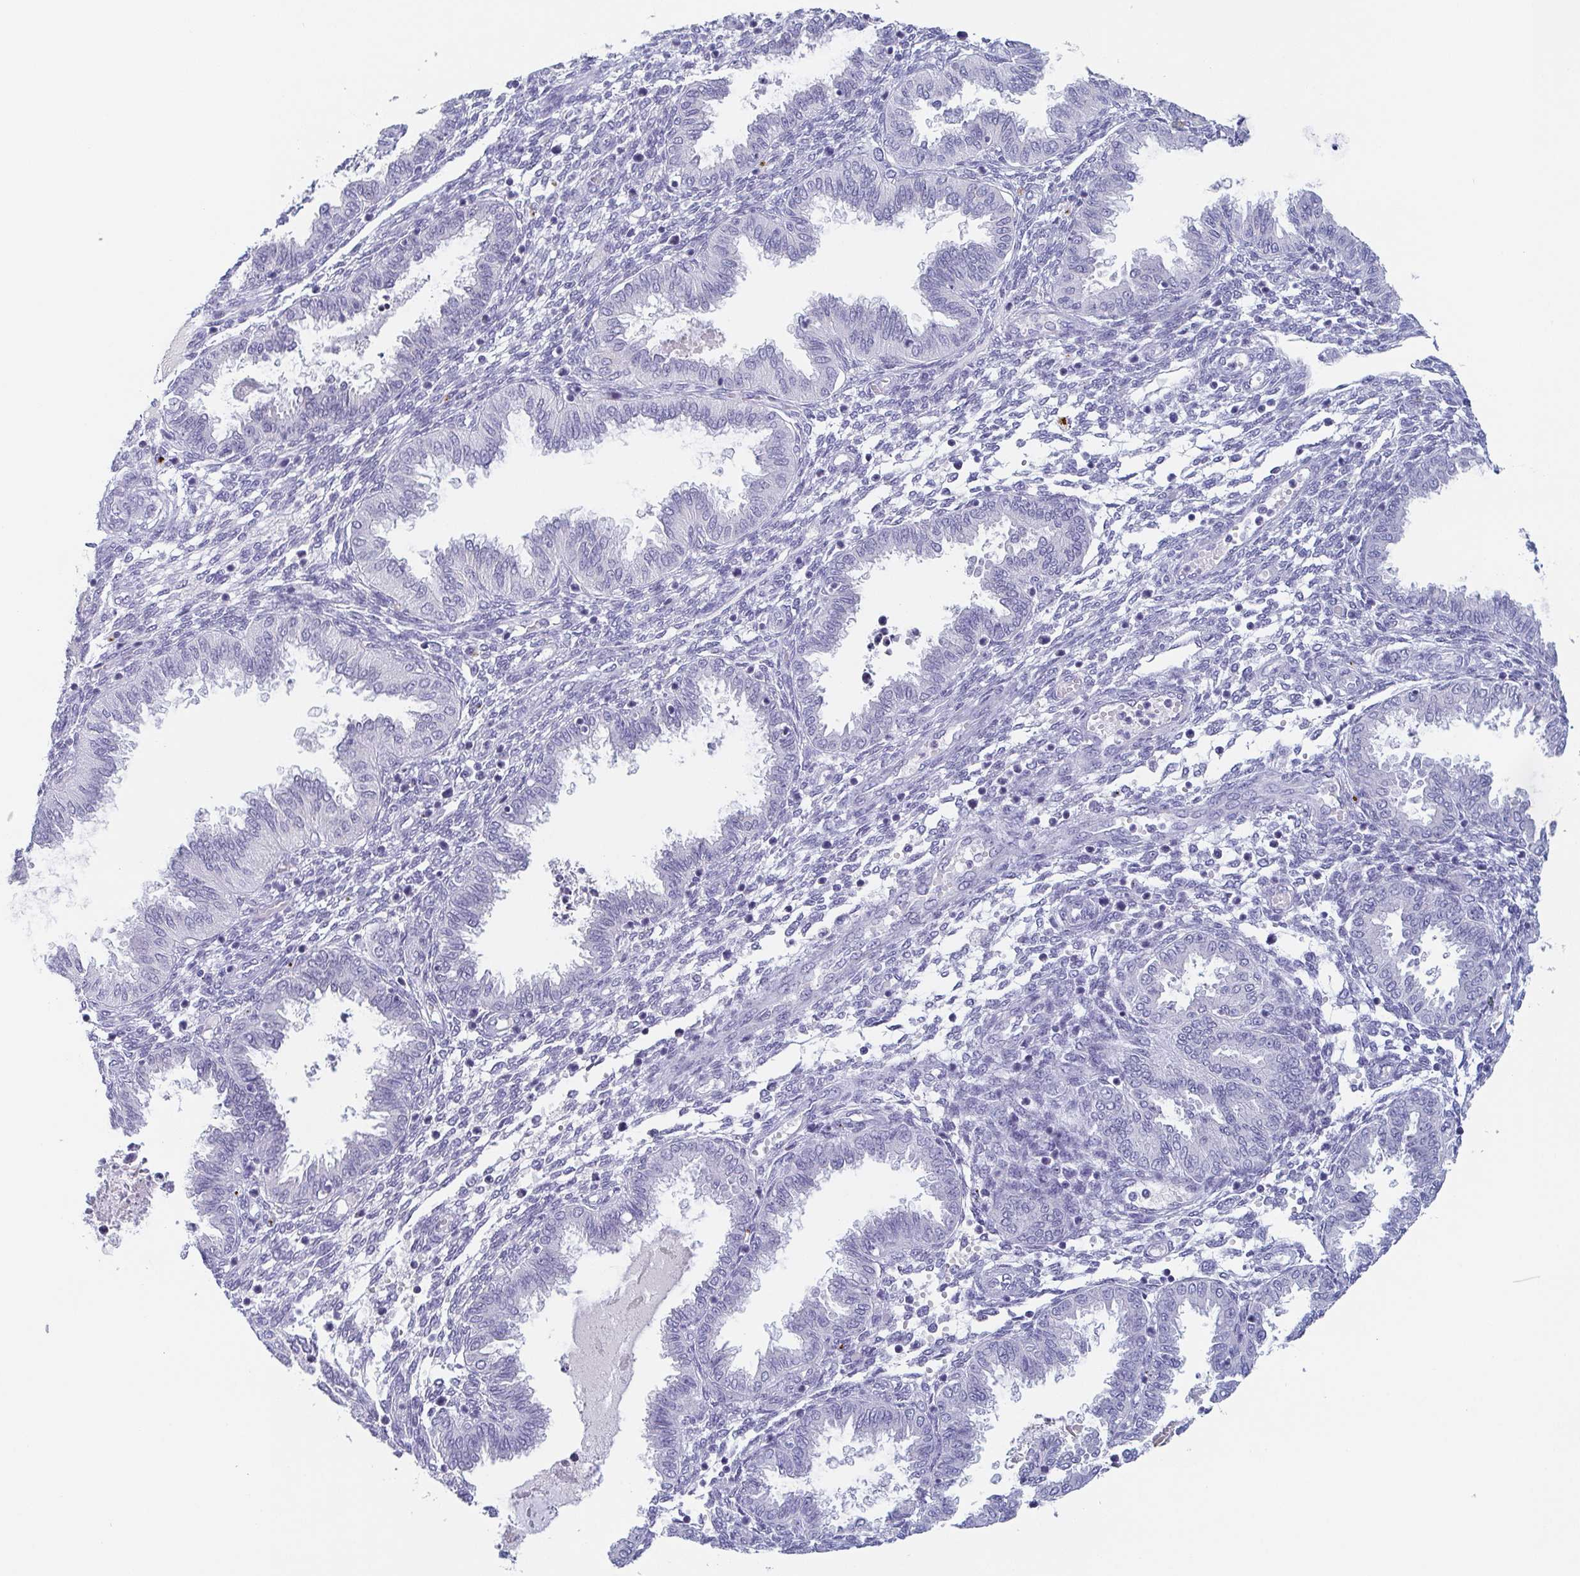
{"staining": {"intensity": "negative", "quantity": "none", "location": "none"}, "tissue": "endometrium", "cell_type": "Cells in endometrial stroma", "image_type": "normal", "snomed": [{"axis": "morphology", "description": "Normal tissue, NOS"}, {"axis": "topography", "description": "Endometrium"}], "caption": "DAB (3,3'-diaminobenzidine) immunohistochemical staining of benign endometrium reveals no significant positivity in cells in endometrial stroma. (Immunohistochemistry (ihc), brightfield microscopy, high magnification).", "gene": "REG4", "patient": {"sex": "female", "age": 33}}